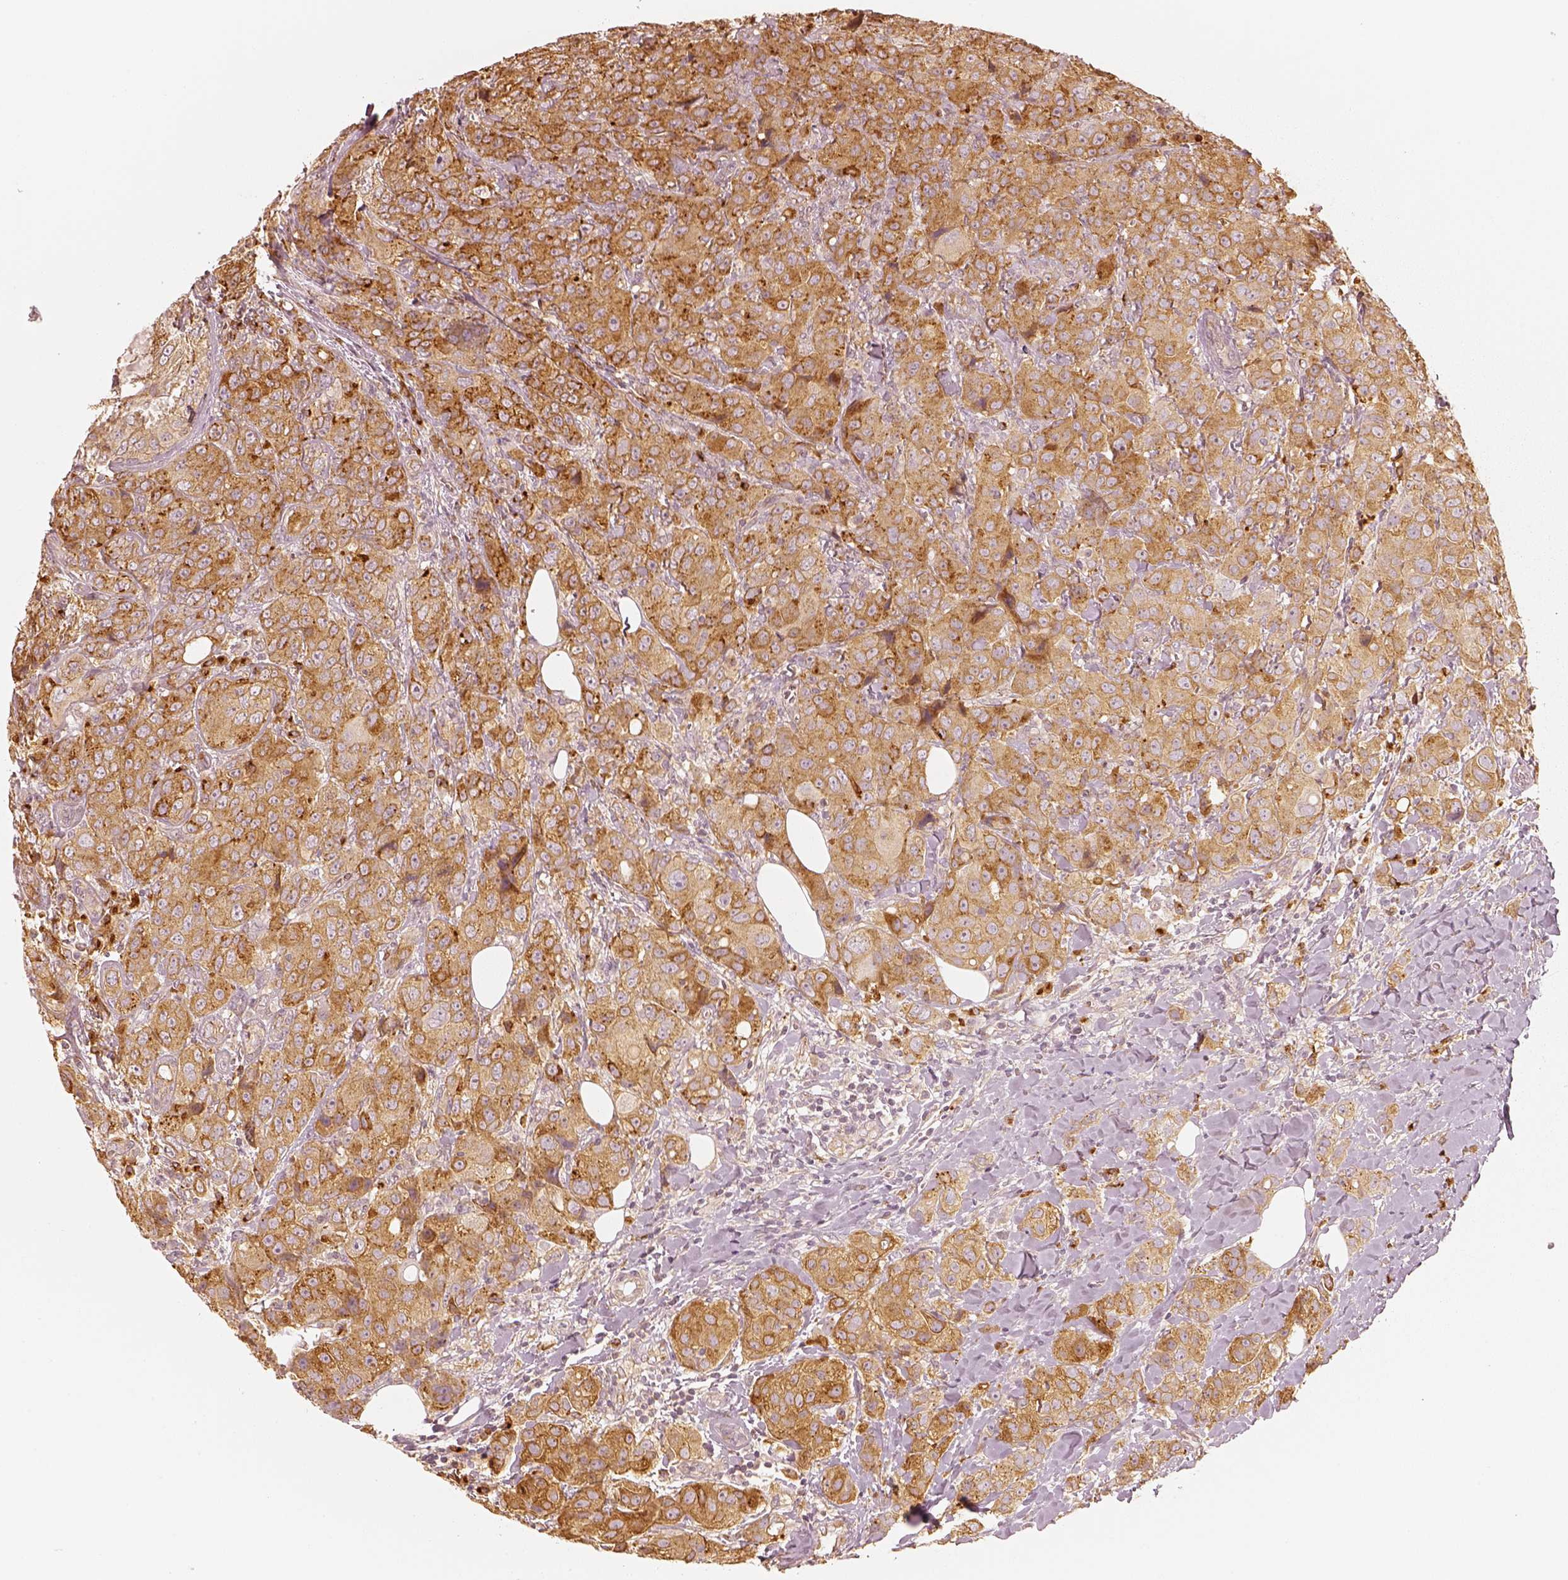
{"staining": {"intensity": "moderate", "quantity": ">75%", "location": "cytoplasmic/membranous"}, "tissue": "breast cancer", "cell_type": "Tumor cells", "image_type": "cancer", "snomed": [{"axis": "morphology", "description": "Duct carcinoma"}, {"axis": "topography", "description": "Breast"}], "caption": "A brown stain highlights moderate cytoplasmic/membranous staining of a protein in invasive ductal carcinoma (breast) tumor cells.", "gene": "GORASP2", "patient": {"sex": "female", "age": 43}}